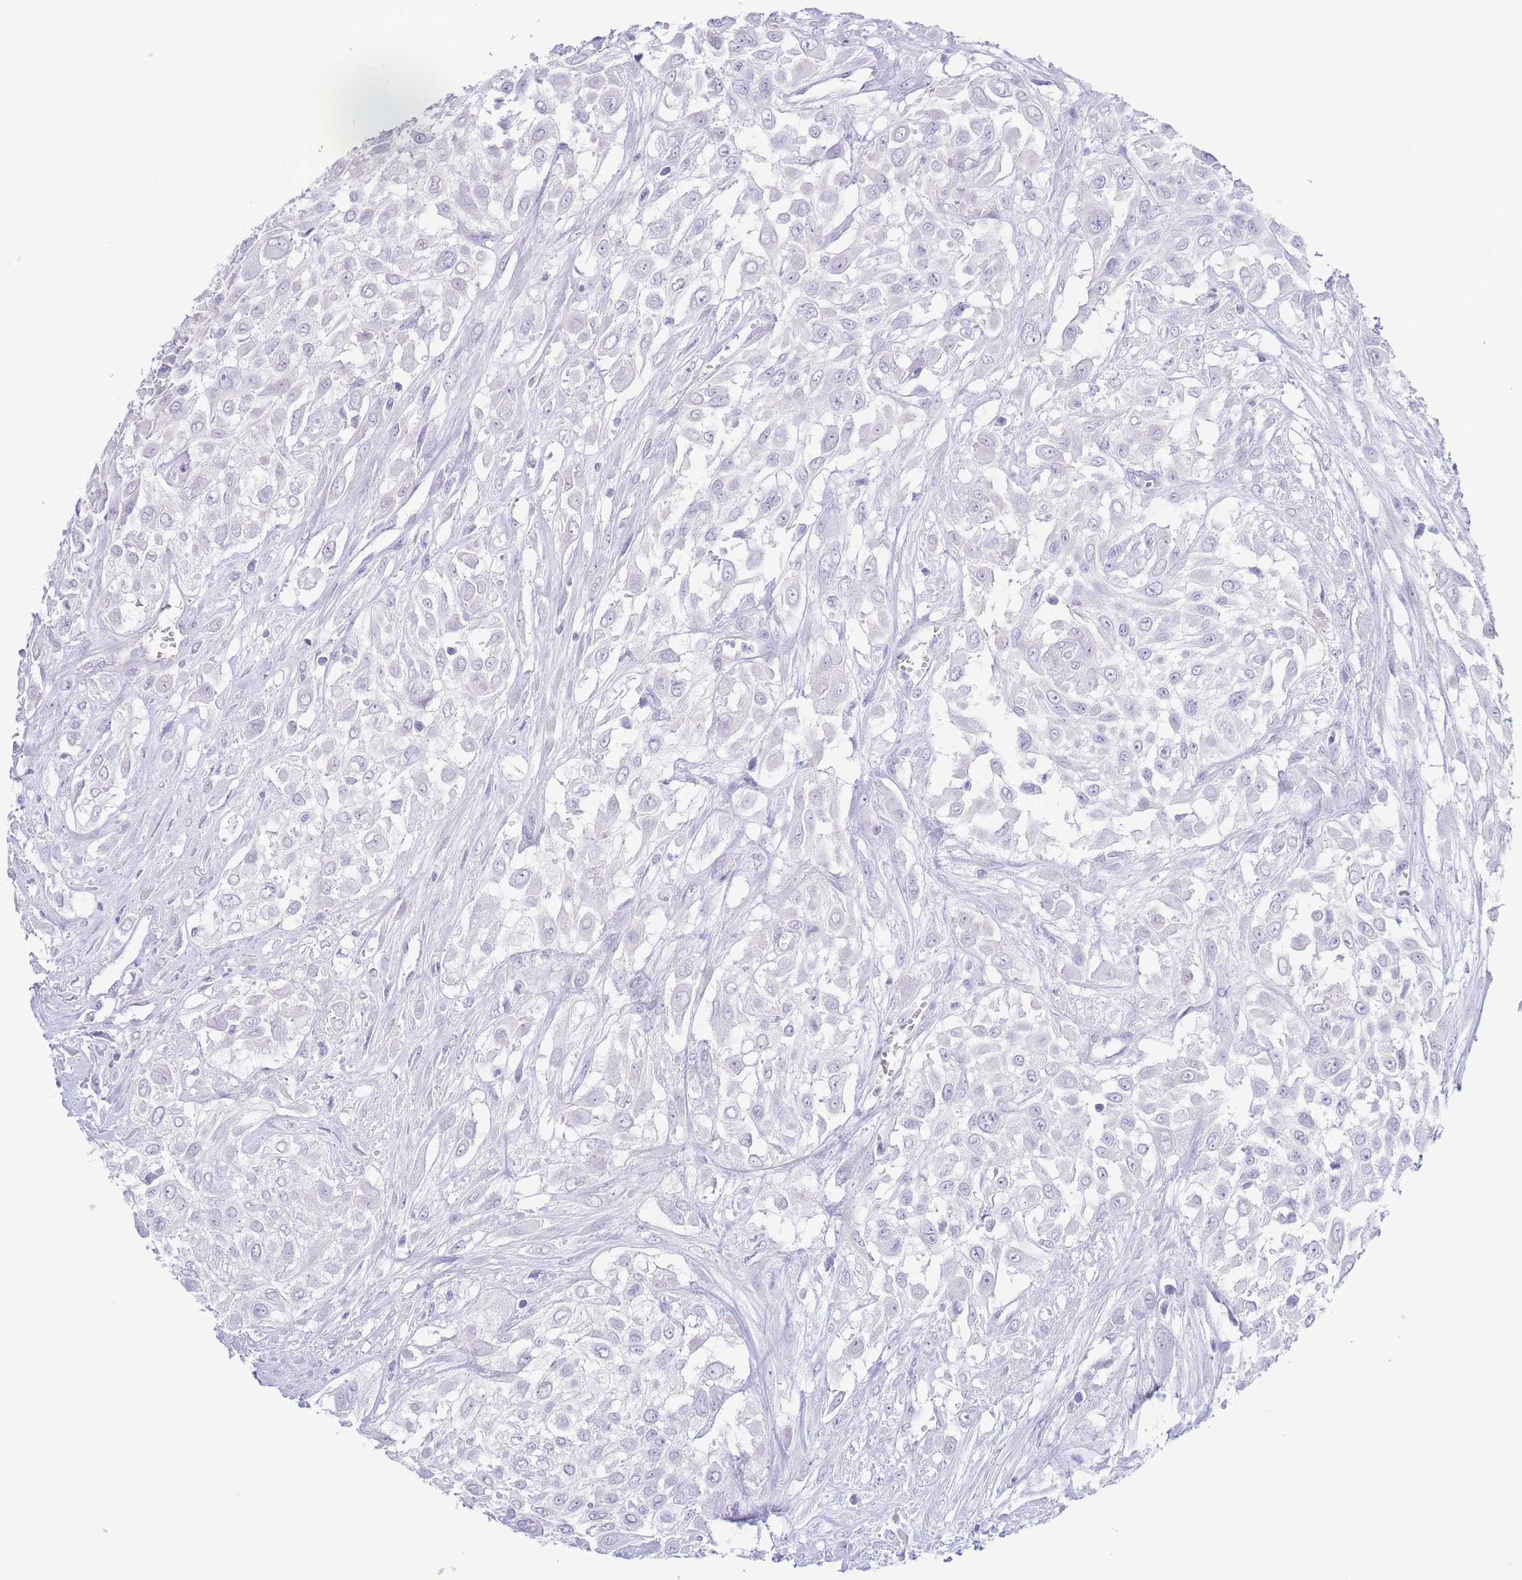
{"staining": {"intensity": "negative", "quantity": "none", "location": "none"}, "tissue": "urothelial cancer", "cell_type": "Tumor cells", "image_type": "cancer", "snomed": [{"axis": "morphology", "description": "Urothelial carcinoma, High grade"}, {"axis": "topography", "description": "Urinary bladder"}], "caption": "Tumor cells show no significant protein expression in urothelial carcinoma (high-grade).", "gene": "PKLR", "patient": {"sex": "male", "age": 57}}